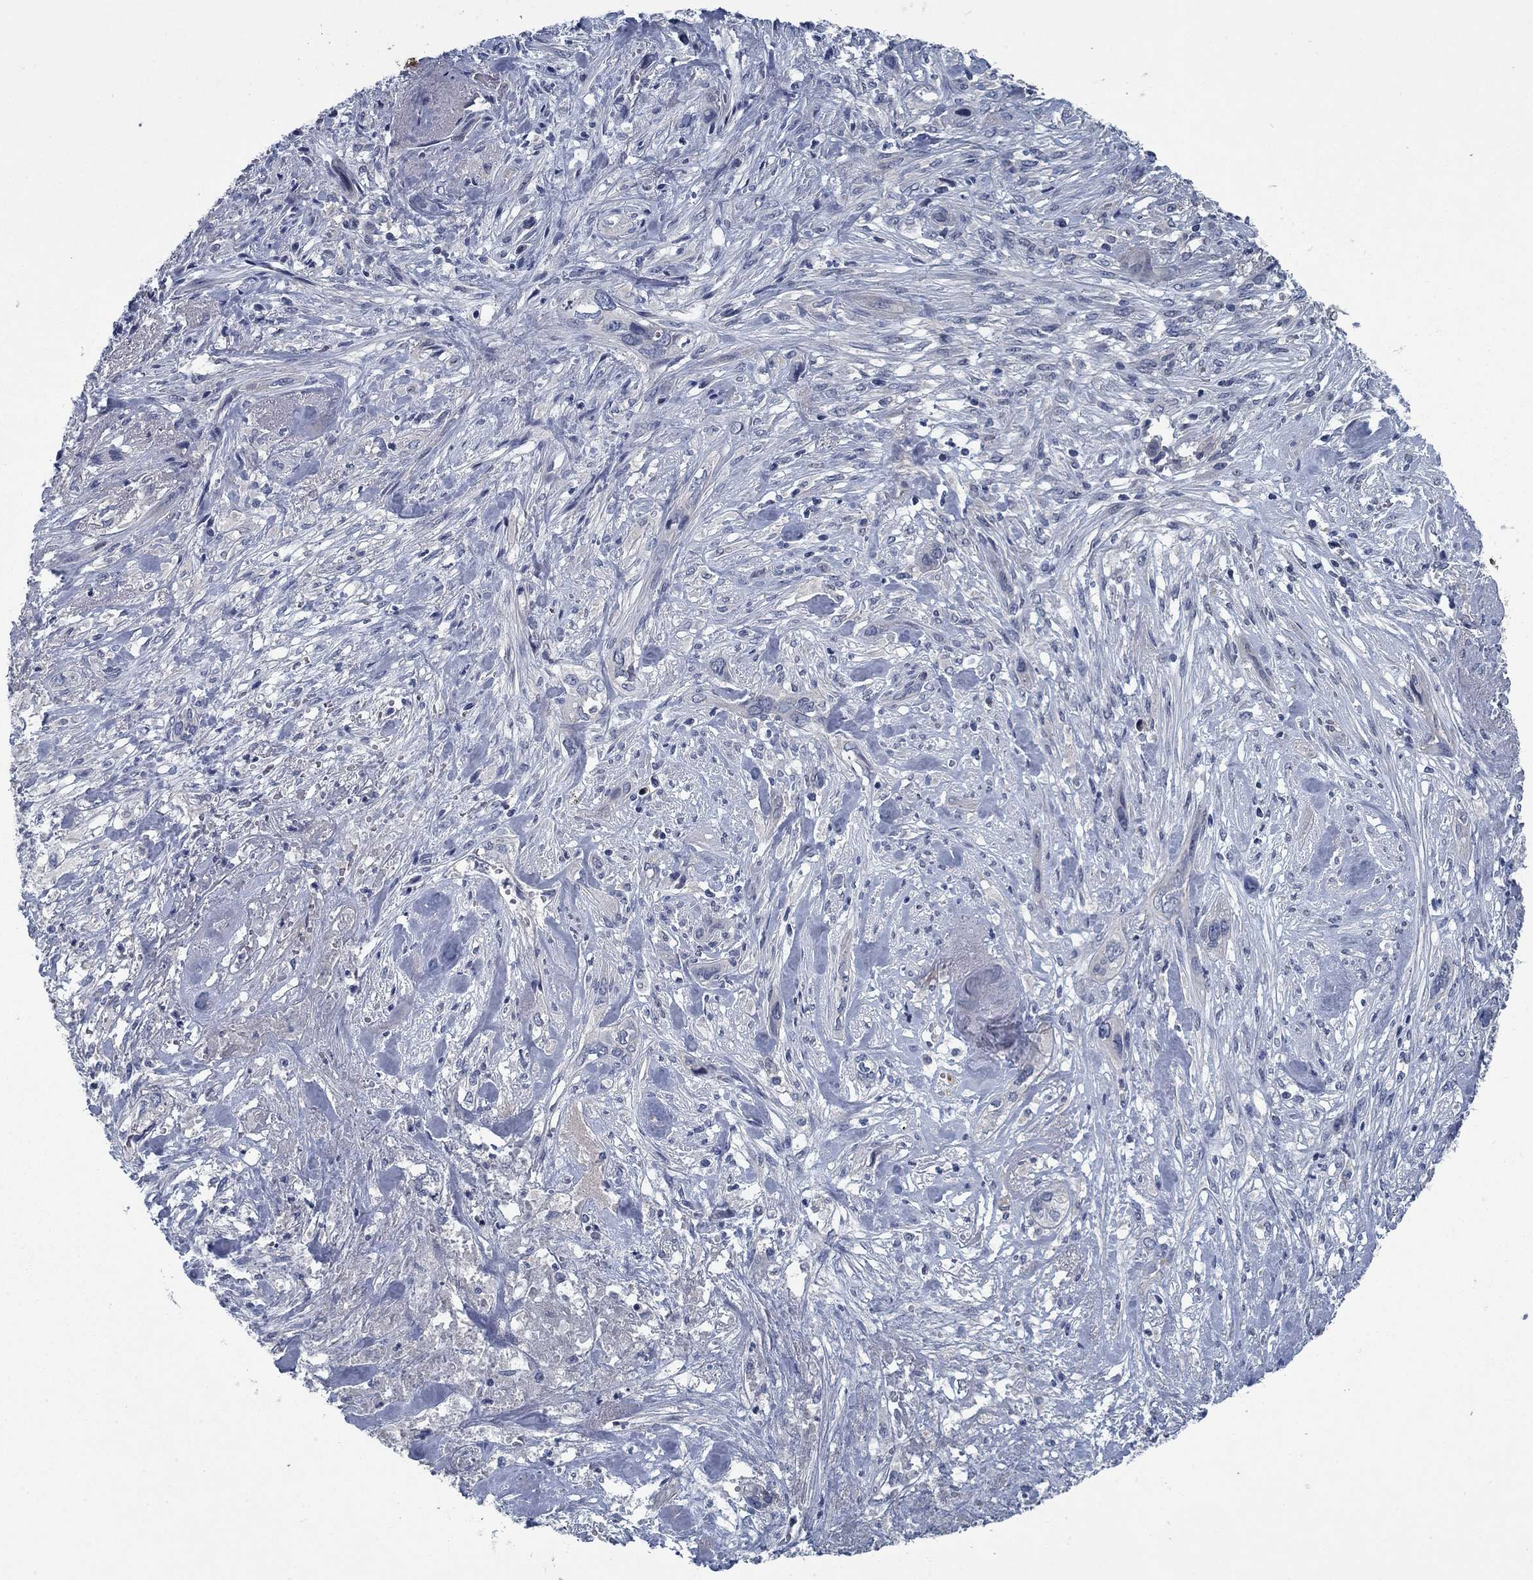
{"staining": {"intensity": "negative", "quantity": "none", "location": "none"}, "tissue": "cervical cancer", "cell_type": "Tumor cells", "image_type": "cancer", "snomed": [{"axis": "morphology", "description": "Squamous cell carcinoma, NOS"}, {"axis": "topography", "description": "Cervix"}], "caption": "Immunohistochemistry (IHC) histopathology image of squamous cell carcinoma (cervical) stained for a protein (brown), which reveals no positivity in tumor cells.", "gene": "PNMA8A", "patient": {"sex": "female", "age": 57}}